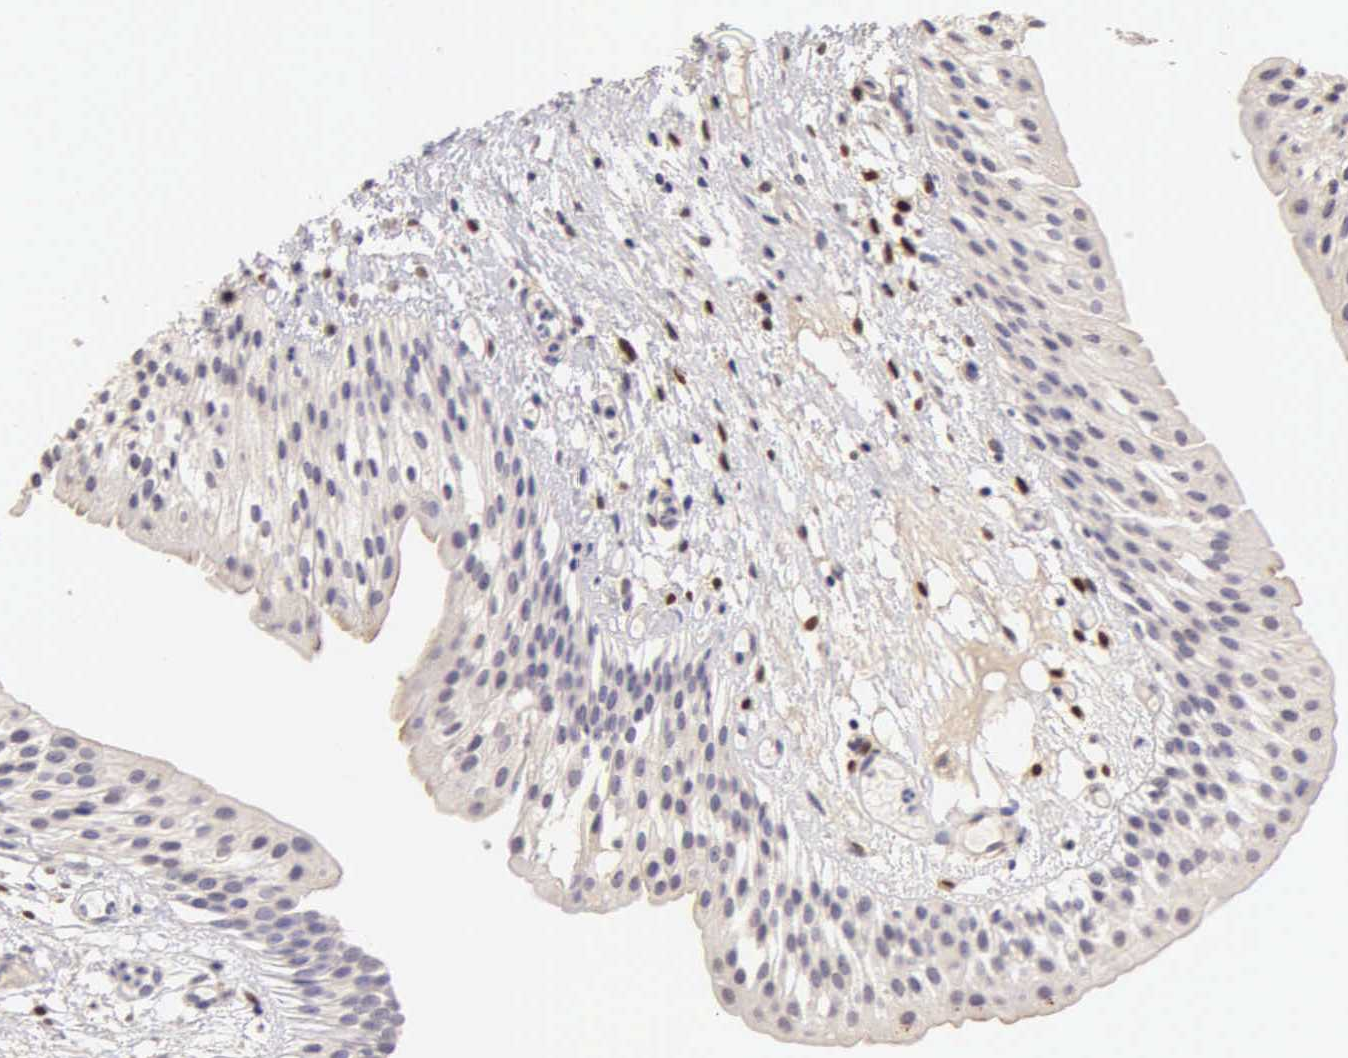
{"staining": {"intensity": "negative", "quantity": "none", "location": "none"}, "tissue": "urinary bladder", "cell_type": "Urothelial cells", "image_type": "normal", "snomed": [{"axis": "morphology", "description": "Normal tissue, NOS"}, {"axis": "topography", "description": "Urinary bladder"}], "caption": "DAB immunohistochemical staining of normal human urinary bladder shows no significant positivity in urothelial cells. (DAB (3,3'-diaminobenzidine) IHC, high magnification).", "gene": "ESR1", "patient": {"sex": "male", "age": 48}}